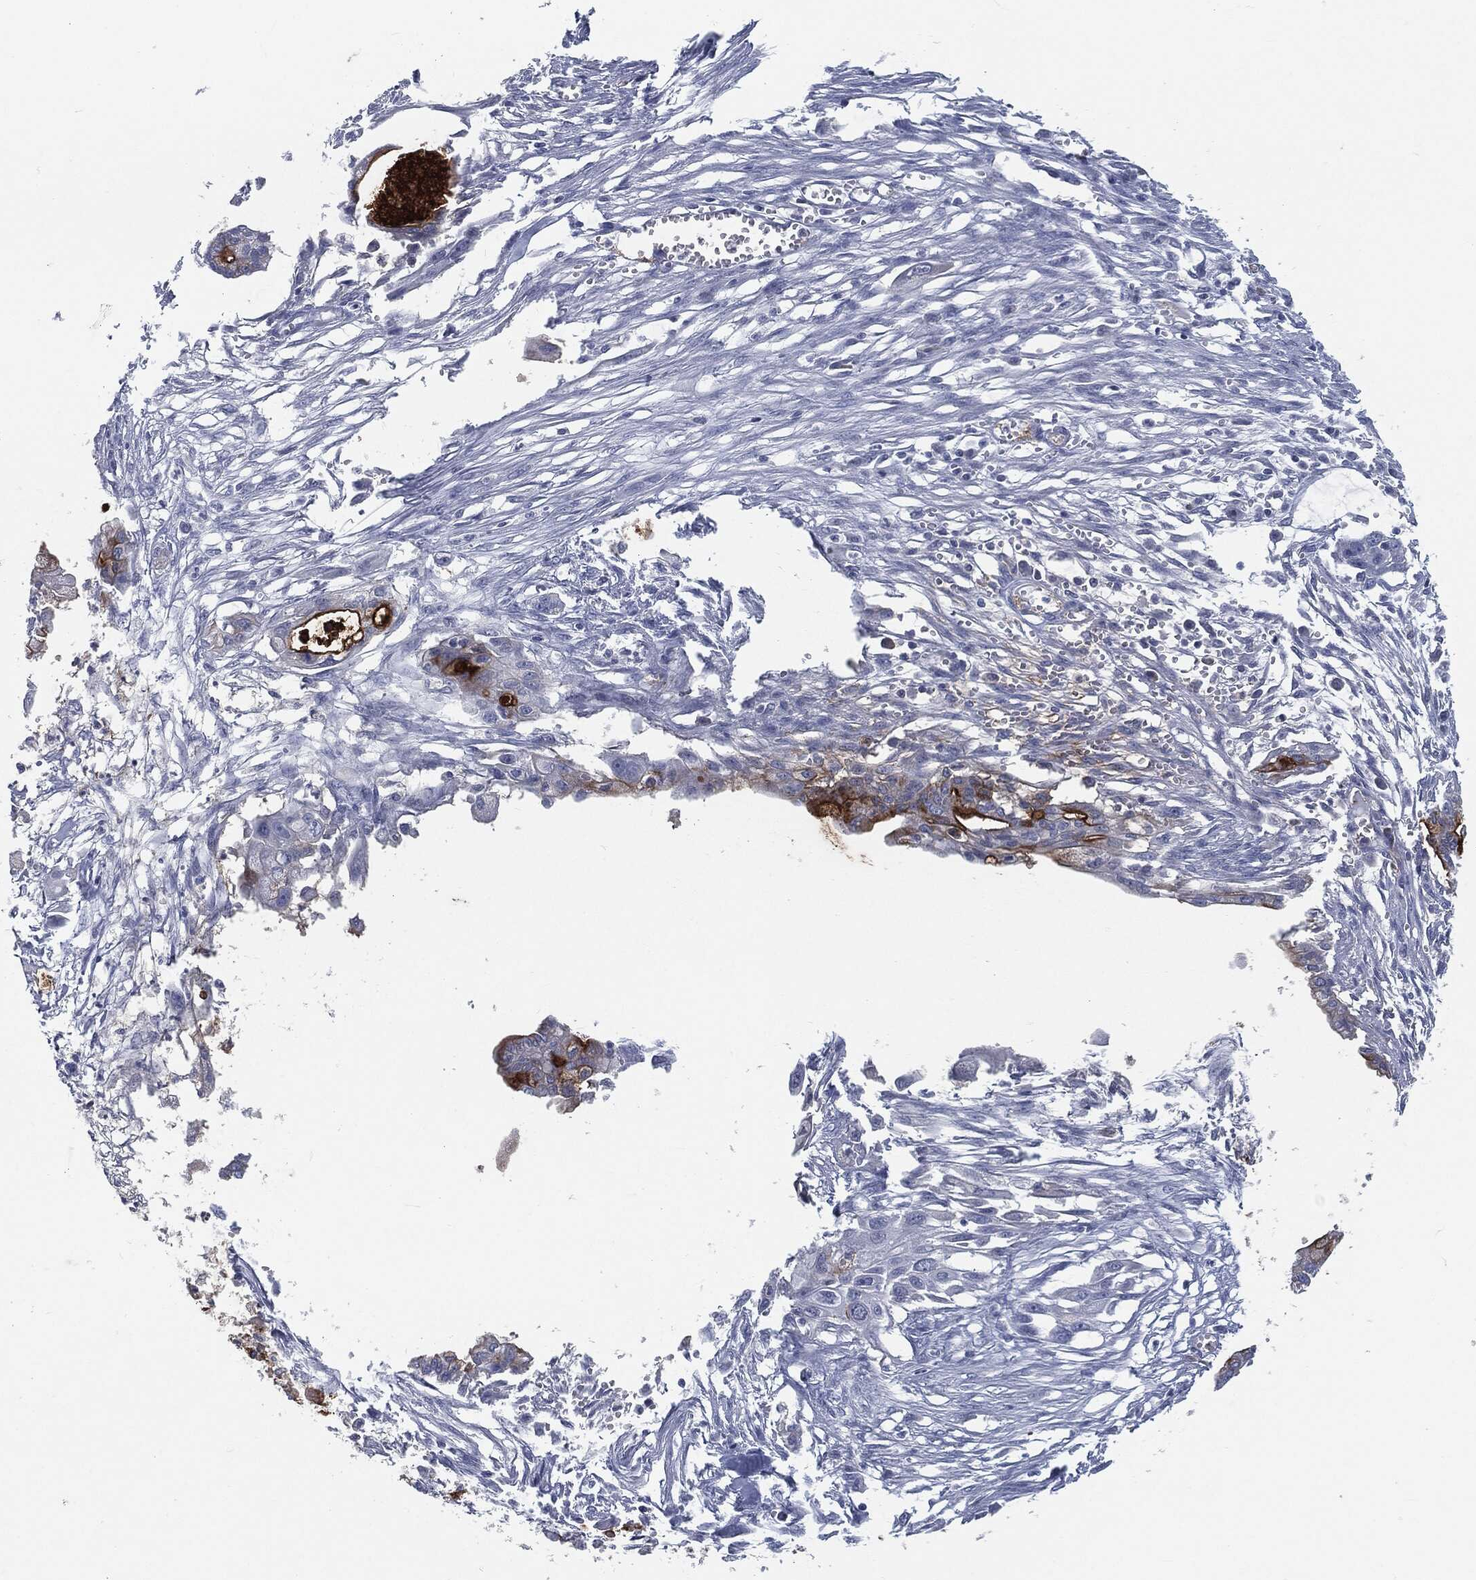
{"staining": {"intensity": "strong", "quantity": "25%-75%", "location": "cytoplasmic/membranous"}, "tissue": "pancreatic cancer", "cell_type": "Tumor cells", "image_type": "cancer", "snomed": [{"axis": "morphology", "description": "Normal tissue, NOS"}, {"axis": "morphology", "description": "Adenocarcinoma, NOS"}, {"axis": "topography", "description": "Pancreas"}], "caption": "The image shows a brown stain indicating the presence of a protein in the cytoplasmic/membranous of tumor cells in pancreatic cancer.", "gene": "PROM1", "patient": {"sex": "female", "age": 58}}